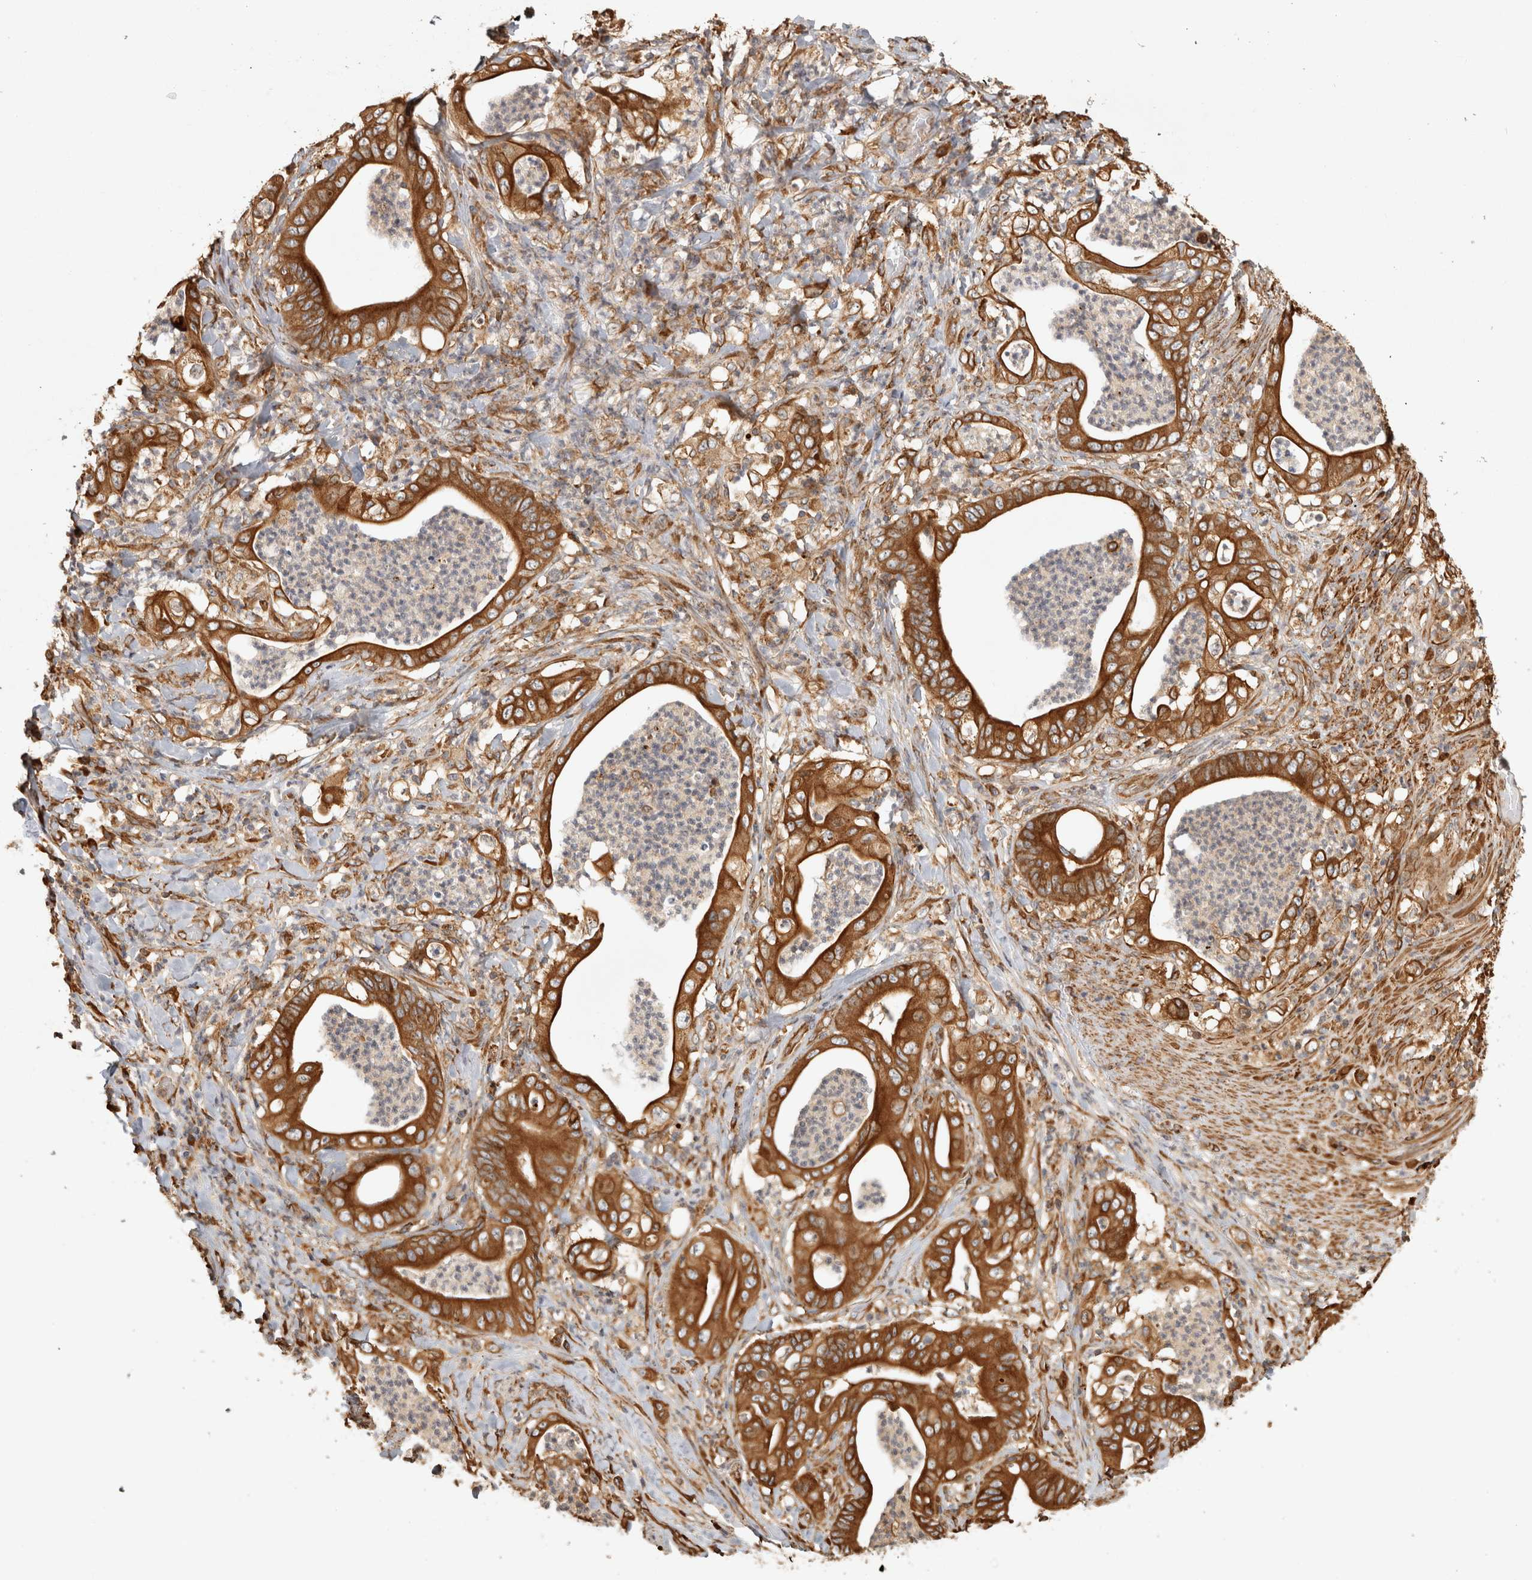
{"staining": {"intensity": "strong", "quantity": ">75%", "location": "cytoplasmic/membranous"}, "tissue": "stomach cancer", "cell_type": "Tumor cells", "image_type": "cancer", "snomed": [{"axis": "morphology", "description": "Adenocarcinoma, NOS"}, {"axis": "topography", "description": "Stomach"}], "caption": "Adenocarcinoma (stomach) stained with a brown dye exhibits strong cytoplasmic/membranous positive expression in about >75% of tumor cells.", "gene": "CAMSAP2", "patient": {"sex": "female", "age": 73}}